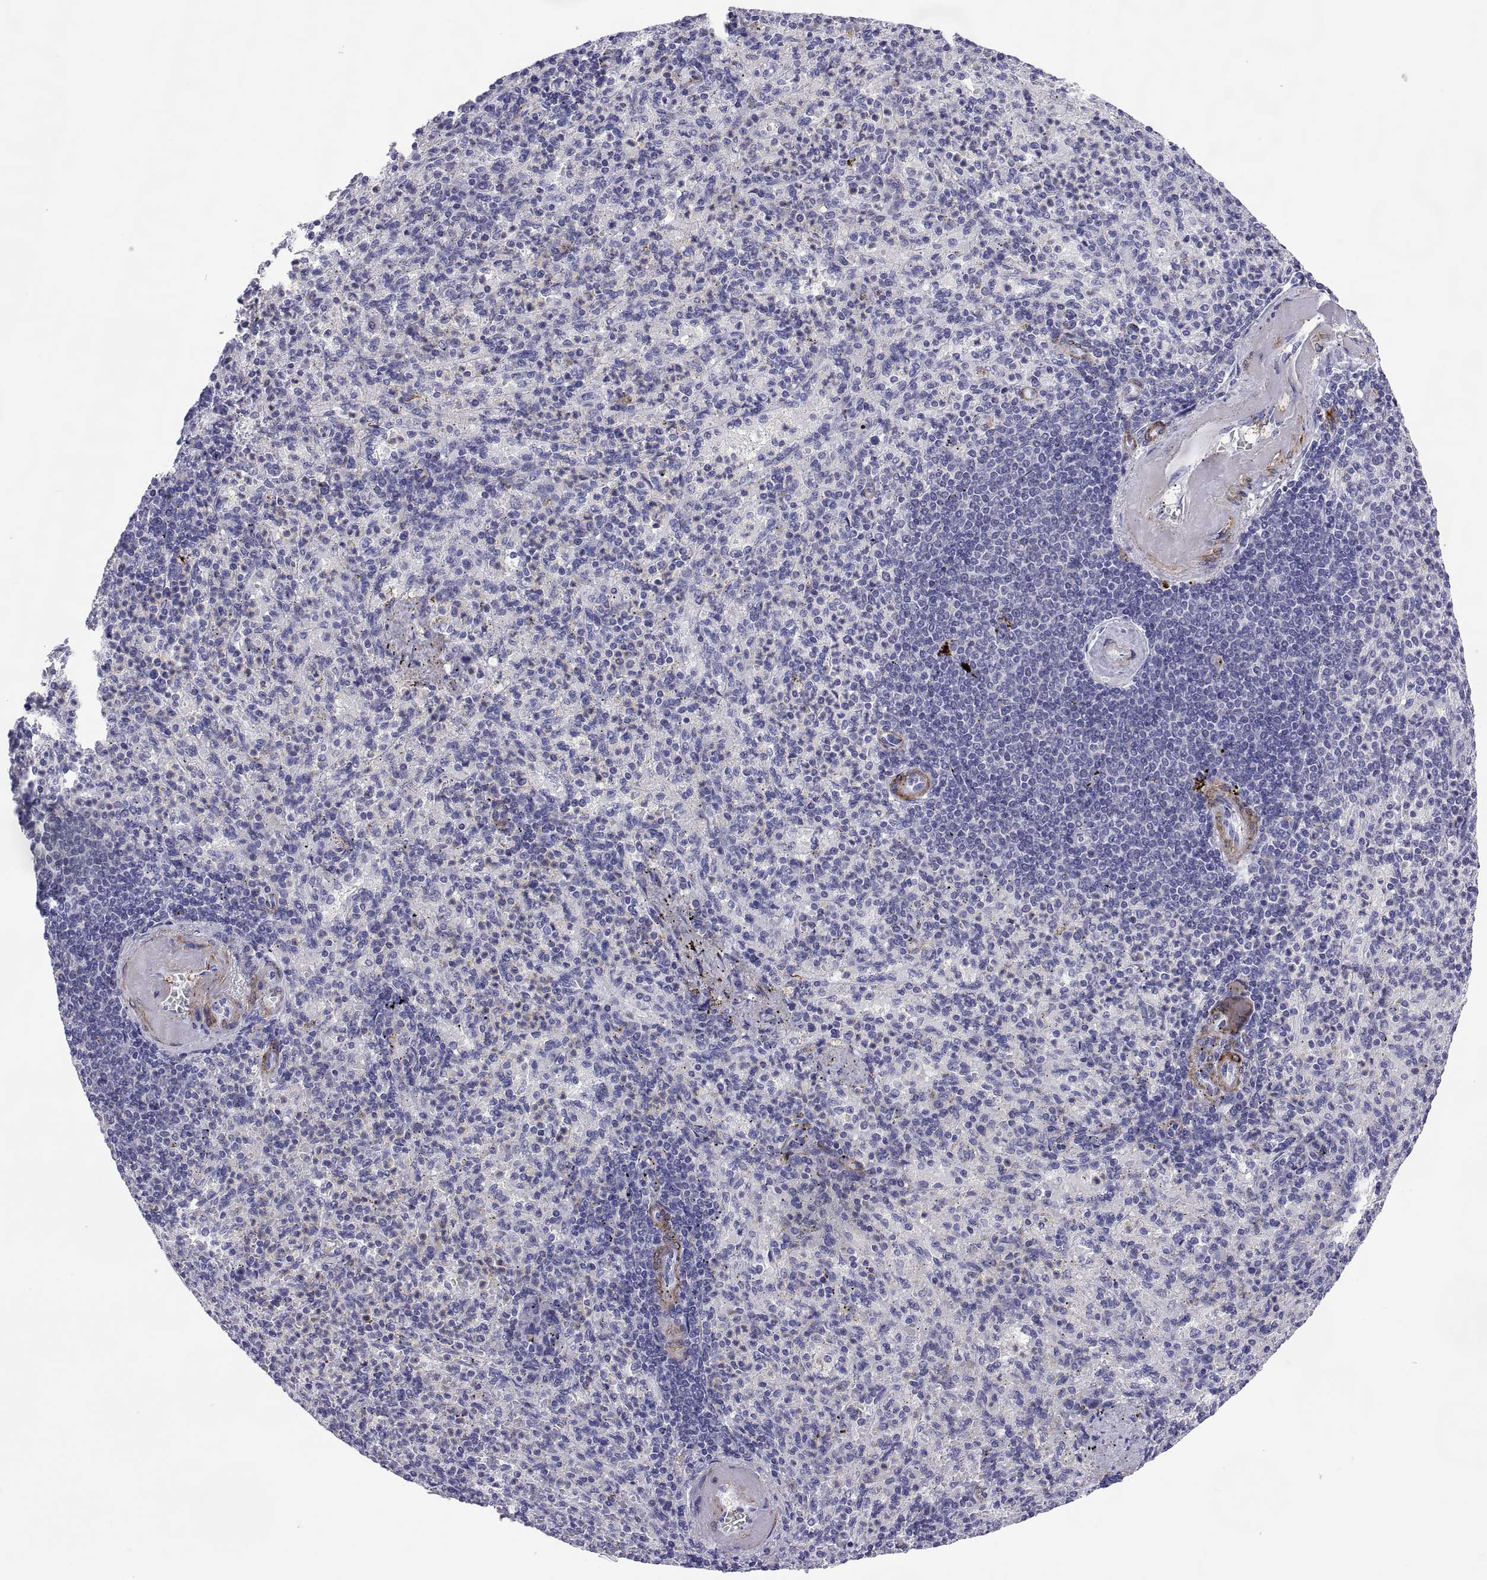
{"staining": {"intensity": "negative", "quantity": "none", "location": "none"}, "tissue": "spleen", "cell_type": "Cells in red pulp", "image_type": "normal", "snomed": [{"axis": "morphology", "description": "Normal tissue, NOS"}, {"axis": "topography", "description": "Spleen"}], "caption": "Immunohistochemistry (IHC) image of benign spleen stained for a protein (brown), which exhibits no positivity in cells in red pulp. (DAB (3,3'-diaminobenzidine) IHC with hematoxylin counter stain).", "gene": "CHCT1", "patient": {"sex": "female", "age": 74}}